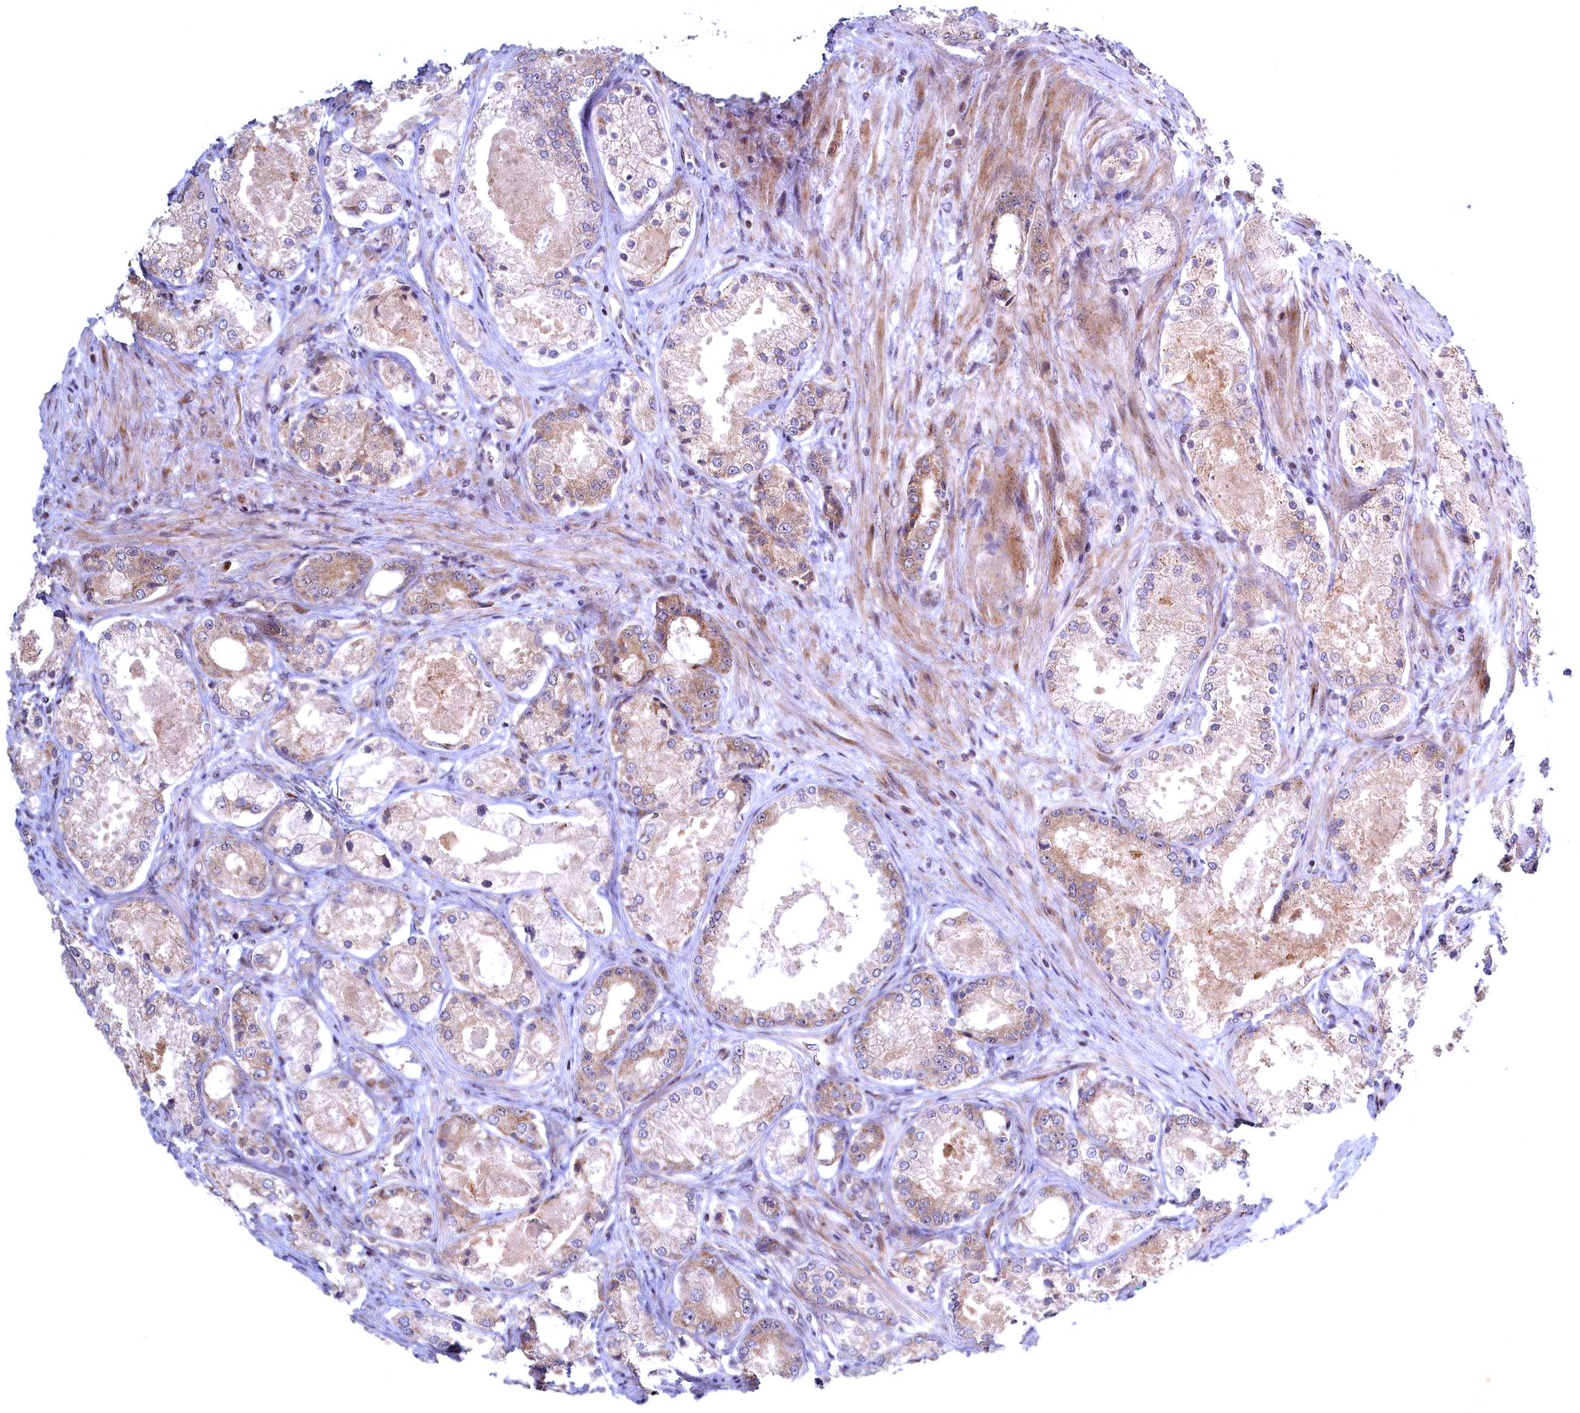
{"staining": {"intensity": "moderate", "quantity": "25%-75%", "location": "cytoplasmic/membranous"}, "tissue": "prostate cancer", "cell_type": "Tumor cells", "image_type": "cancer", "snomed": [{"axis": "morphology", "description": "Adenocarcinoma, Low grade"}, {"axis": "topography", "description": "Prostate"}], "caption": "IHC of human prostate adenocarcinoma (low-grade) demonstrates medium levels of moderate cytoplasmic/membranous staining in approximately 25%-75% of tumor cells. Nuclei are stained in blue.", "gene": "PLA2G10", "patient": {"sex": "male", "age": 68}}